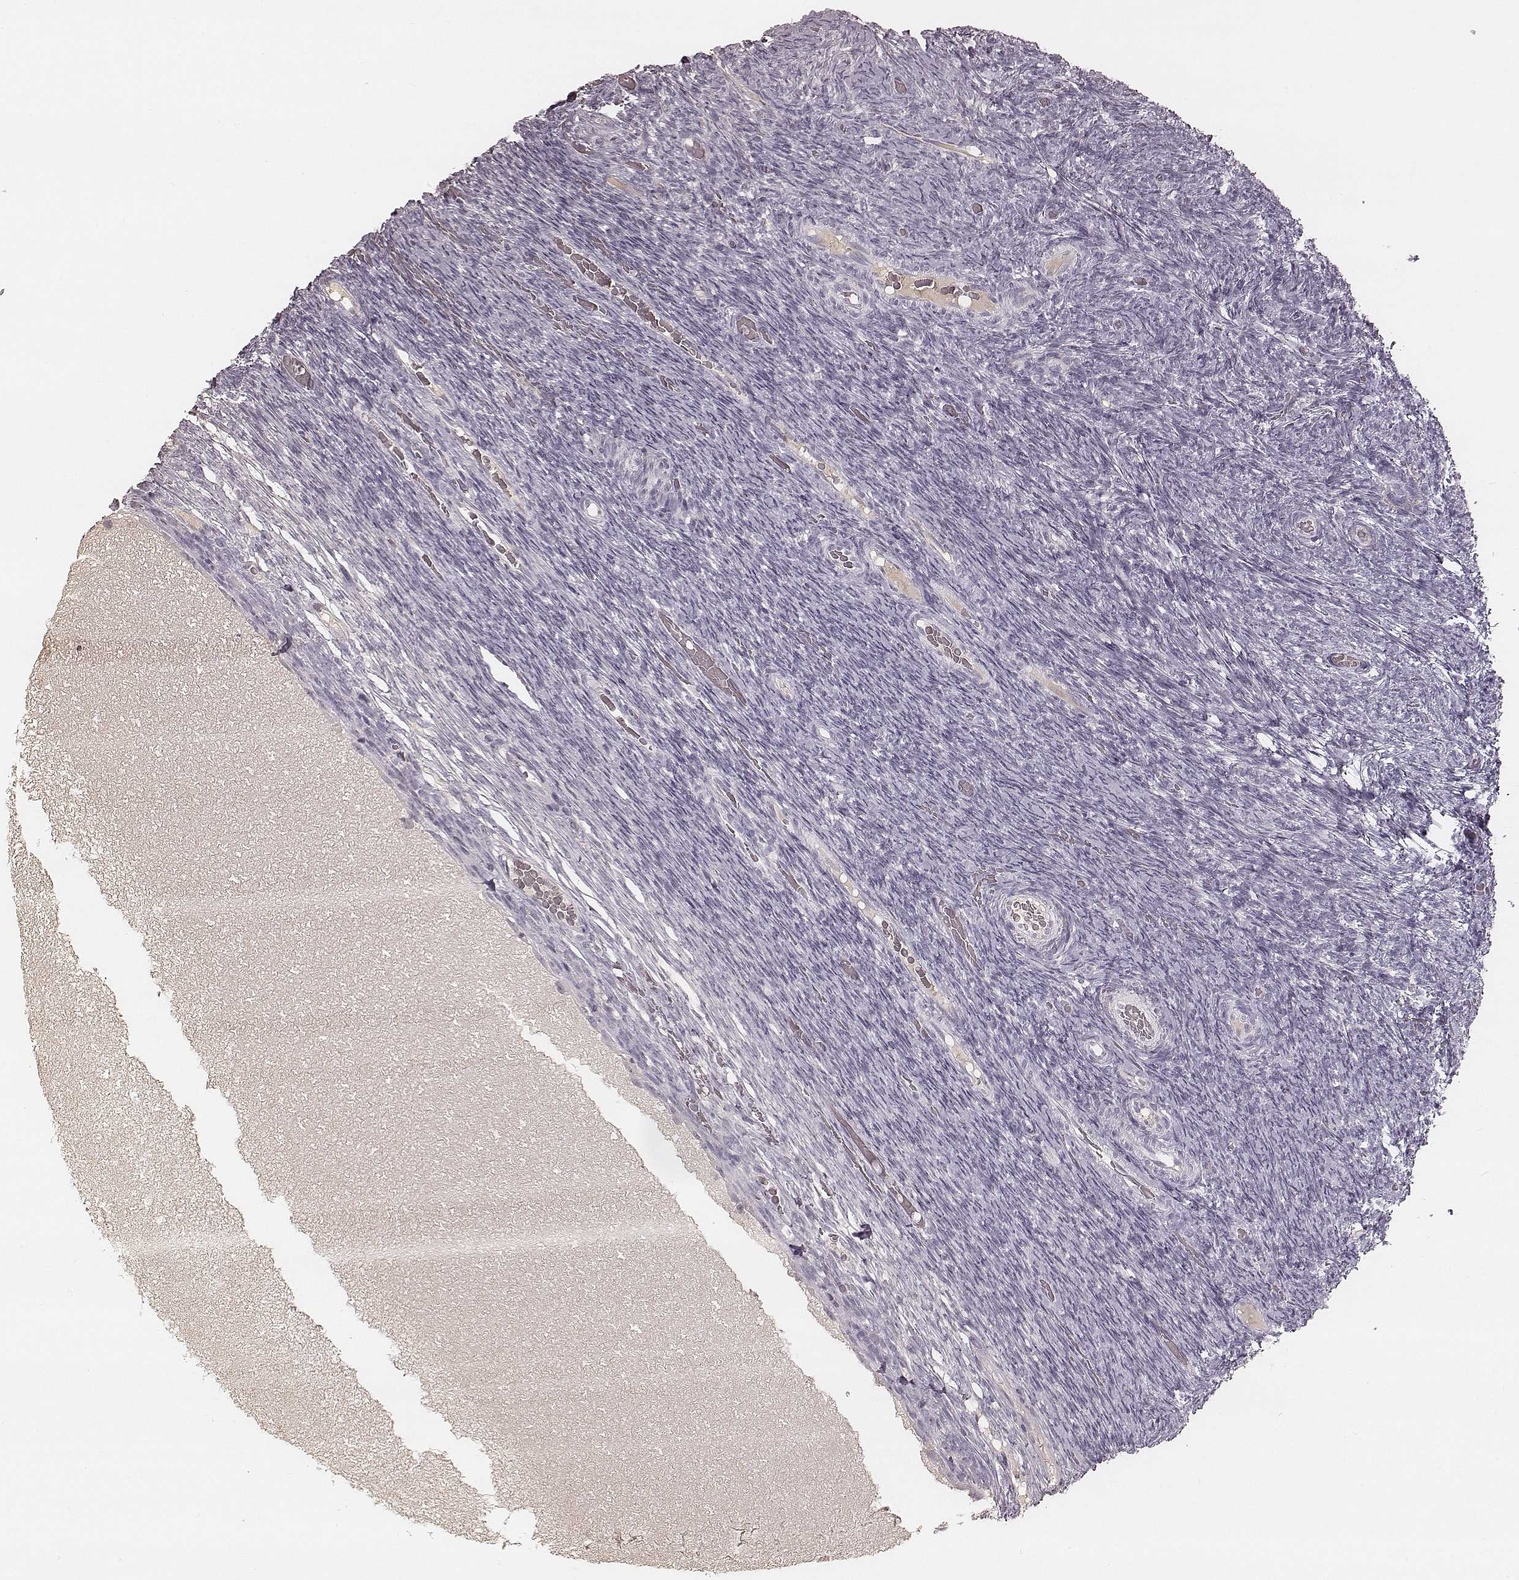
{"staining": {"intensity": "negative", "quantity": "none", "location": "none"}, "tissue": "ovary", "cell_type": "Ovarian stroma cells", "image_type": "normal", "snomed": [{"axis": "morphology", "description": "Normal tissue, NOS"}, {"axis": "topography", "description": "Ovary"}], "caption": "Immunohistochemistry histopathology image of unremarkable ovary: human ovary stained with DAB reveals no significant protein staining in ovarian stroma cells.", "gene": "SMIM24", "patient": {"sex": "female", "age": 34}}